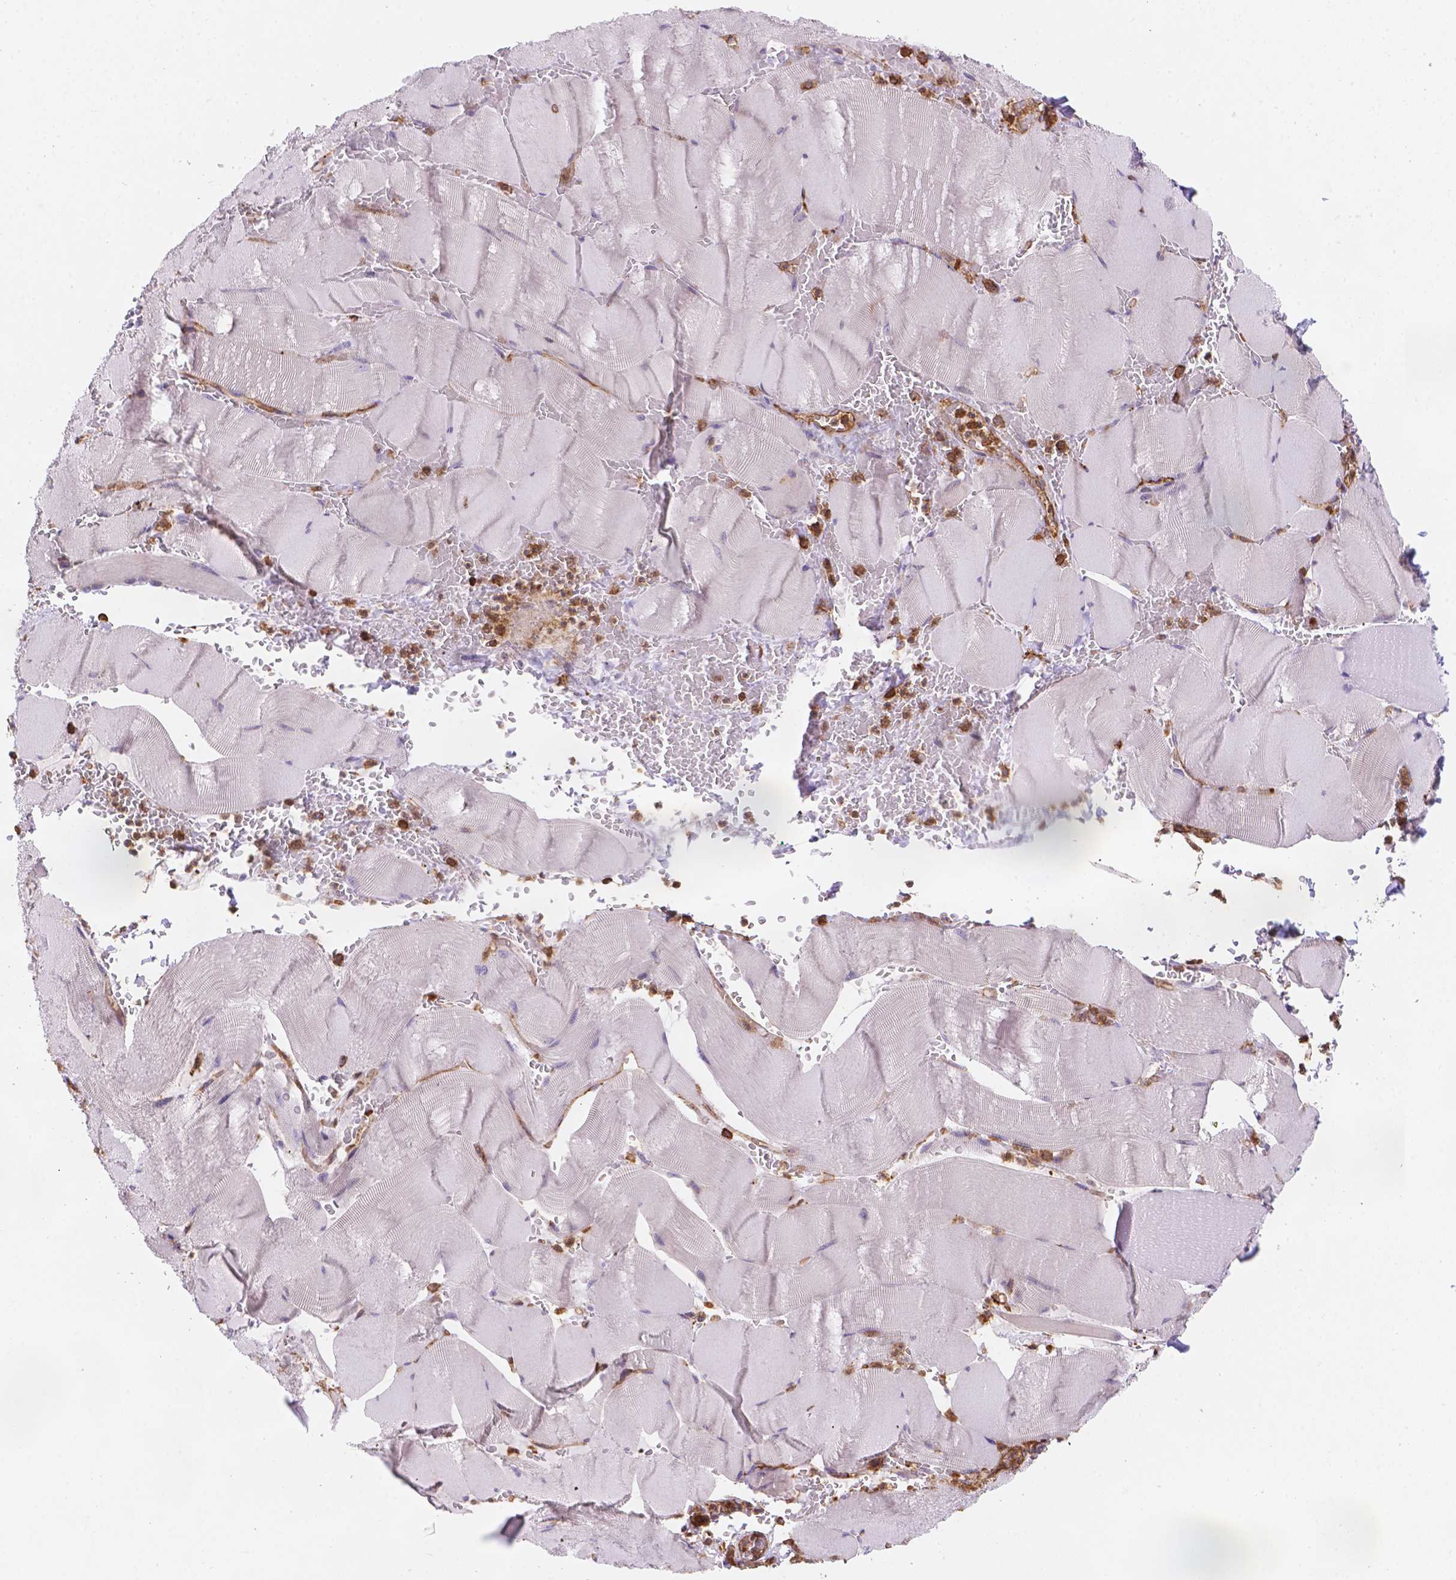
{"staining": {"intensity": "negative", "quantity": "none", "location": "none"}, "tissue": "skeletal muscle", "cell_type": "Myocytes", "image_type": "normal", "snomed": [{"axis": "morphology", "description": "Normal tissue, NOS"}, {"axis": "topography", "description": "Skeletal muscle"}], "caption": "This is a micrograph of IHC staining of normal skeletal muscle, which shows no expression in myocytes.", "gene": "DMWD", "patient": {"sex": "male", "age": 56}}